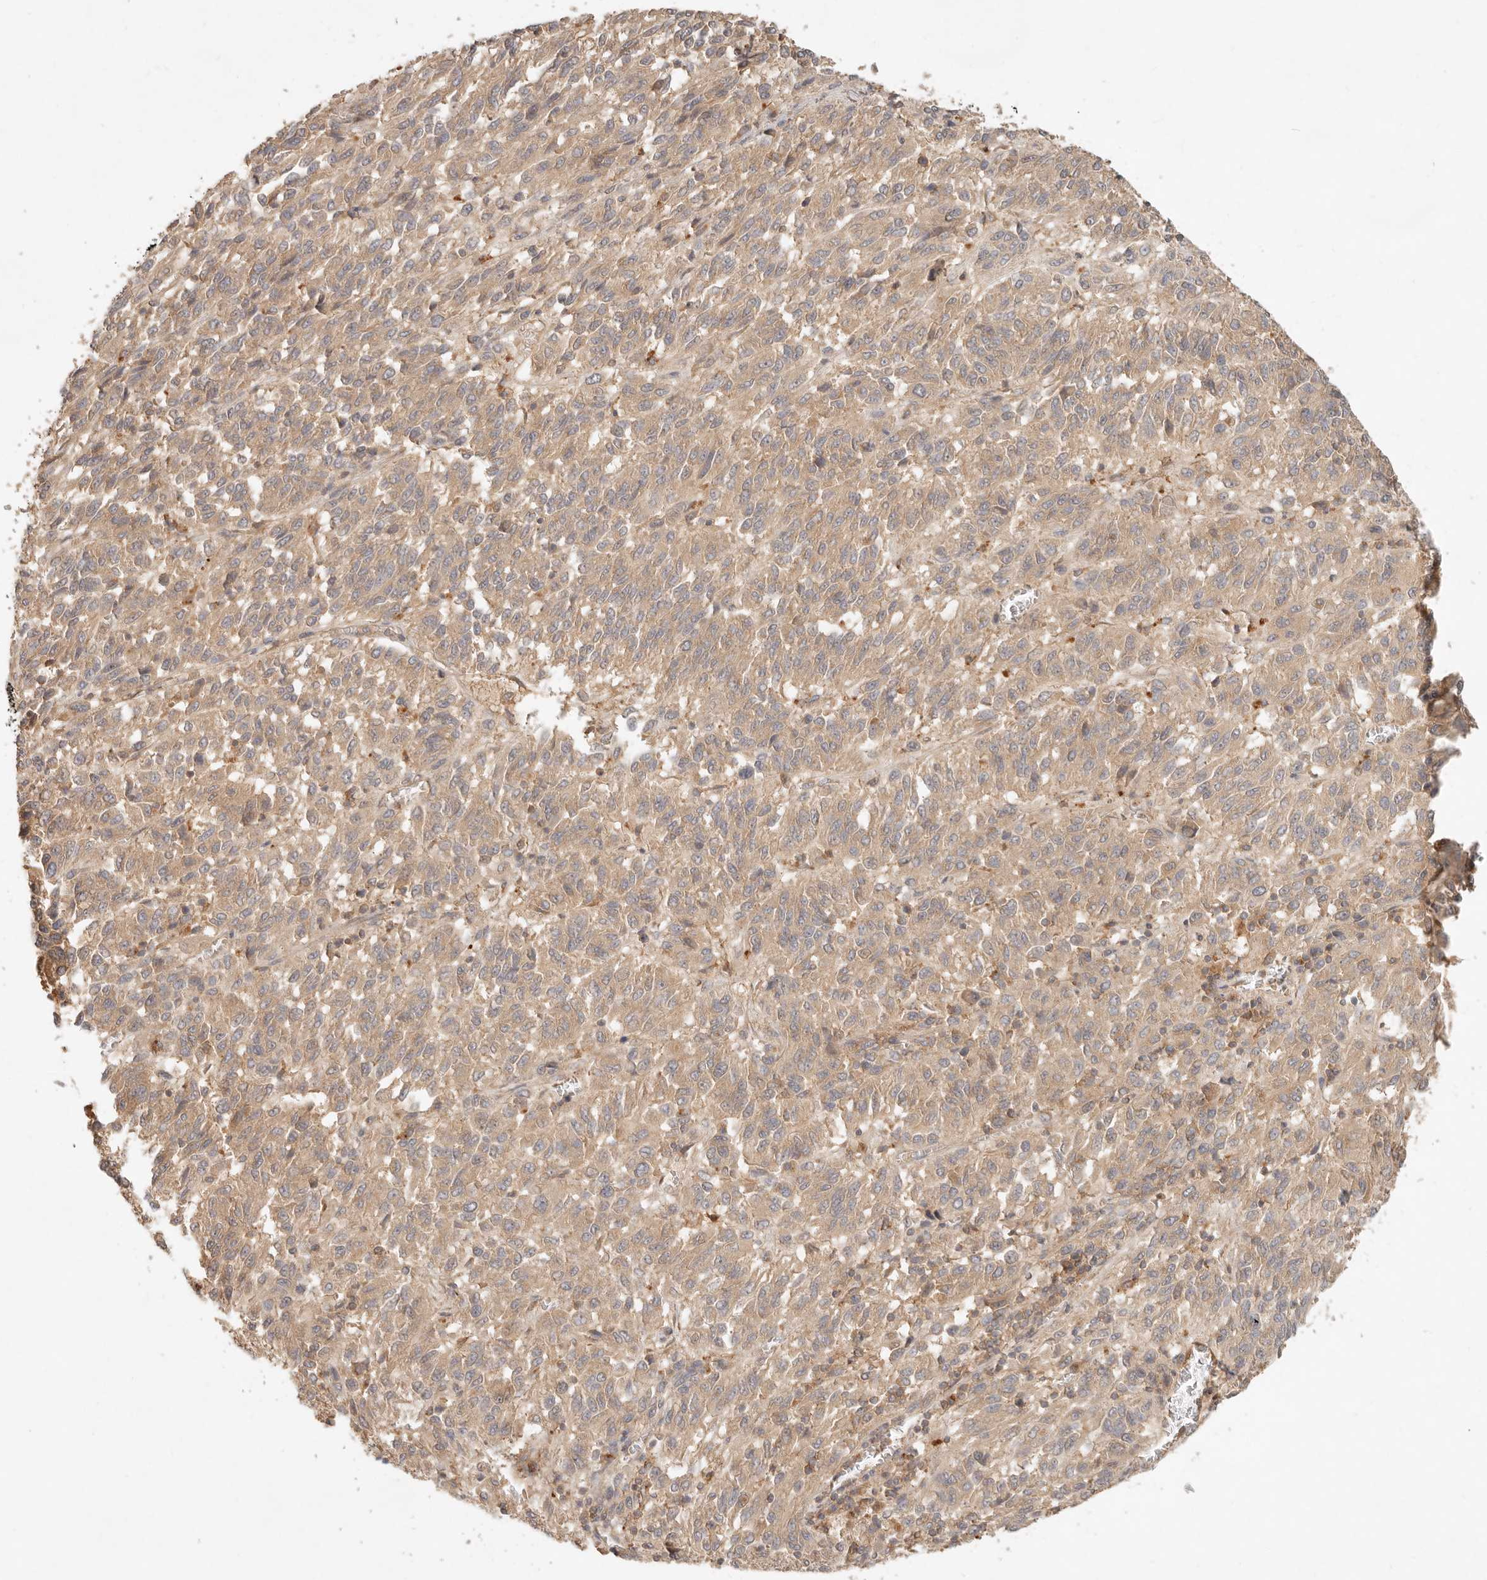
{"staining": {"intensity": "weak", "quantity": ">75%", "location": "cytoplasmic/membranous"}, "tissue": "melanoma", "cell_type": "Tumor cells", "image_type": "cancer", "snomed": [{"axis": "morphology", "description": "Malignant melanoma, Metastatic site"}, {"axis": "topography", "description": "Lung"}], "caption": "Immunohistochemical staining of malignant melanoma (metastatic site) displays low levels of weak cytoplasmic/membranous protein staining in approximately >75% of tumor cells.", "gene": "HECTD3", "patient": {"sex": "male", "age": 64}}